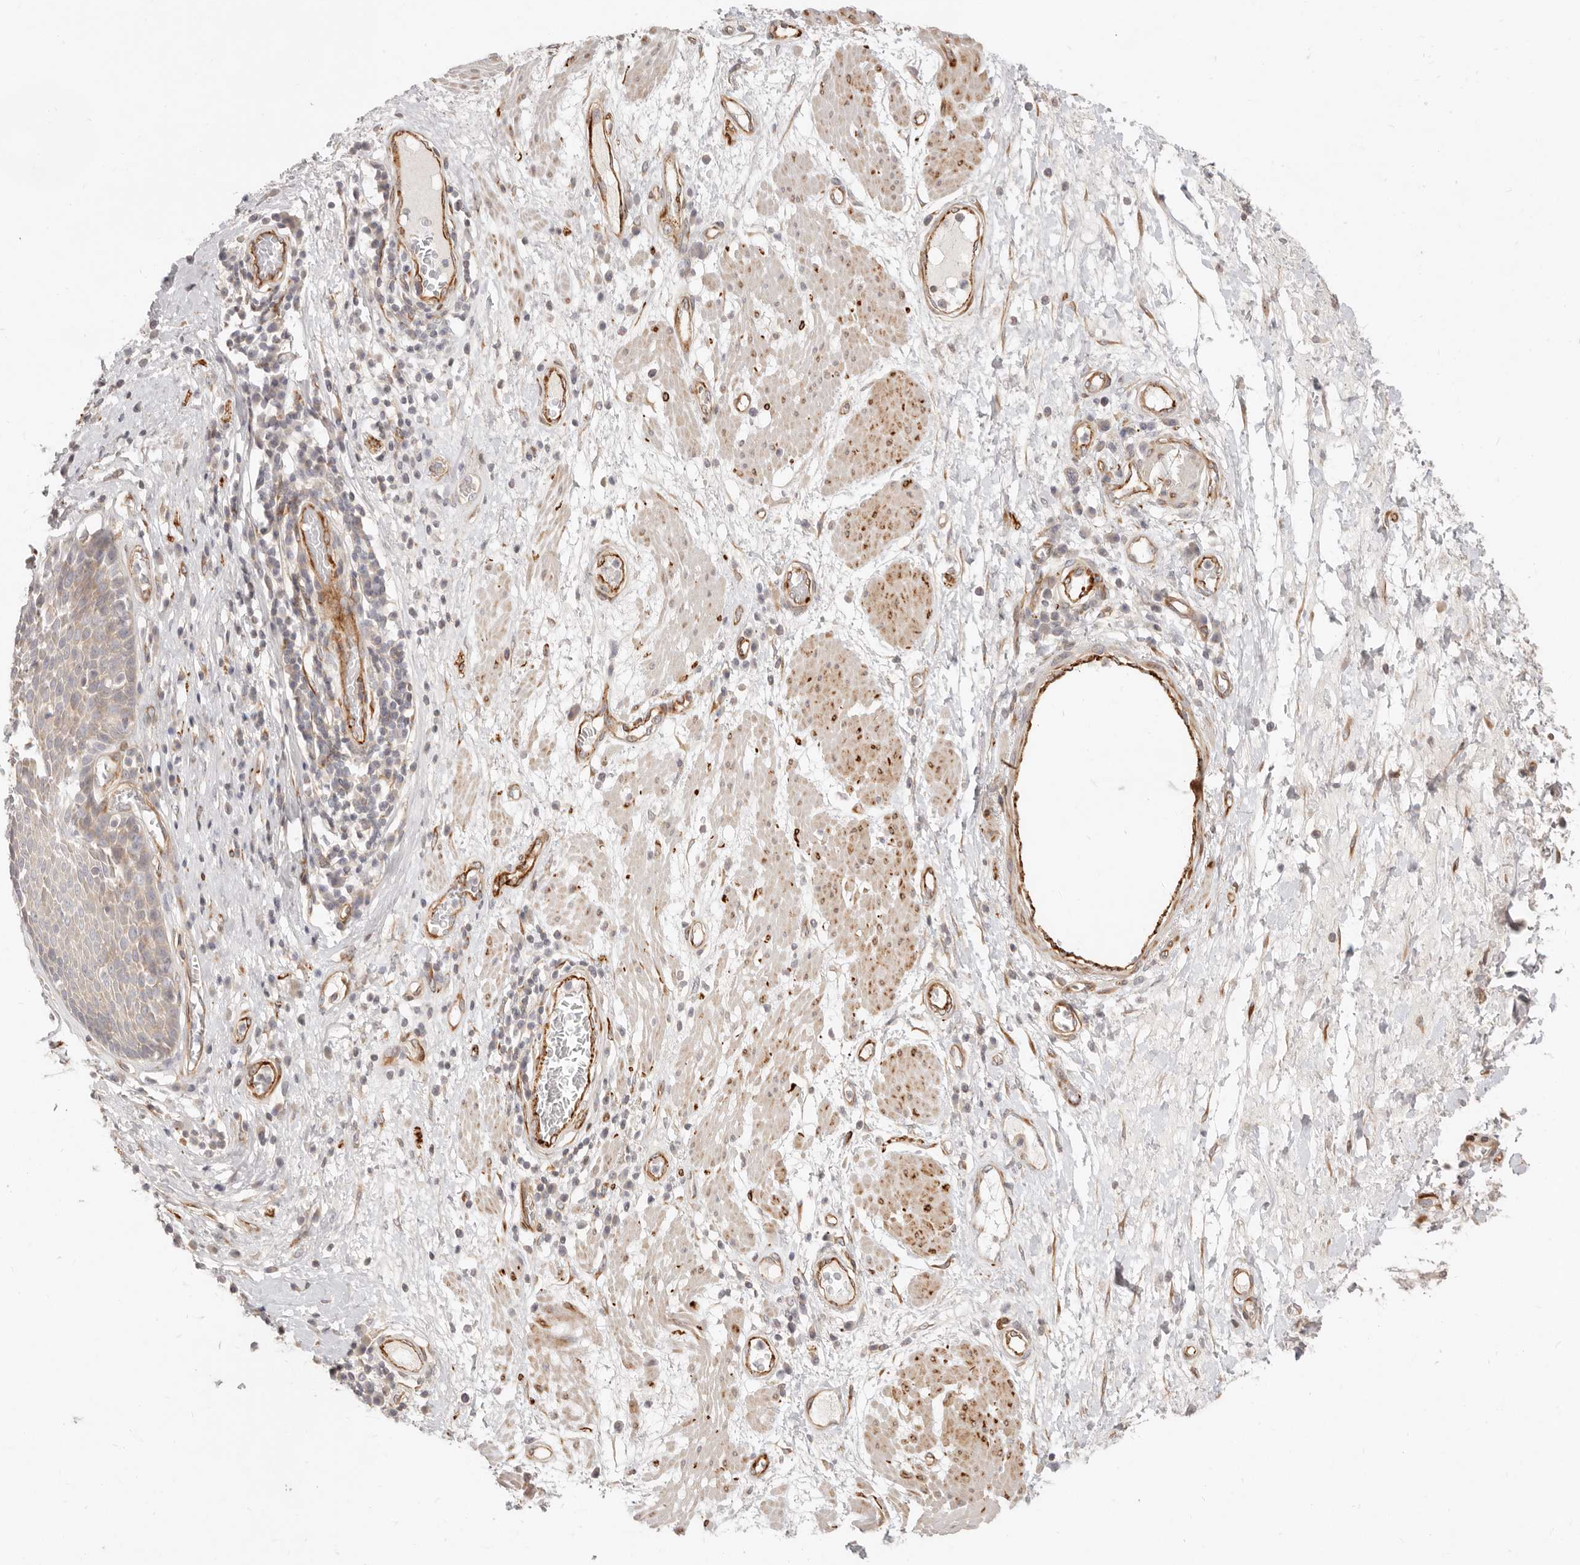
{"staining": {"intensity": "weak", "quantity": "25%-75%", "location": "cytoplasmic/membranous"}, "tissue": "esophagus", "cell_type": "Squamous epithelial cells", "image_type": "normal", "snomed": [{"axis": "morphology", "description": "Normal tissue, NOS"}, {"axis": "morphology", "description": "Adenocarcinoma, NOS"}, {"axis": "topography", "description": "Esophagus"}], "caption": "Protein expression by immunohistochemistry (IHC) shows weak cytoplasmic/membranous positivity in approximately 25%-75% of squamous epithelial cells in benign esophagus.", "gene": "SASS6", "patient": {"sex": "male", "age": 62}}